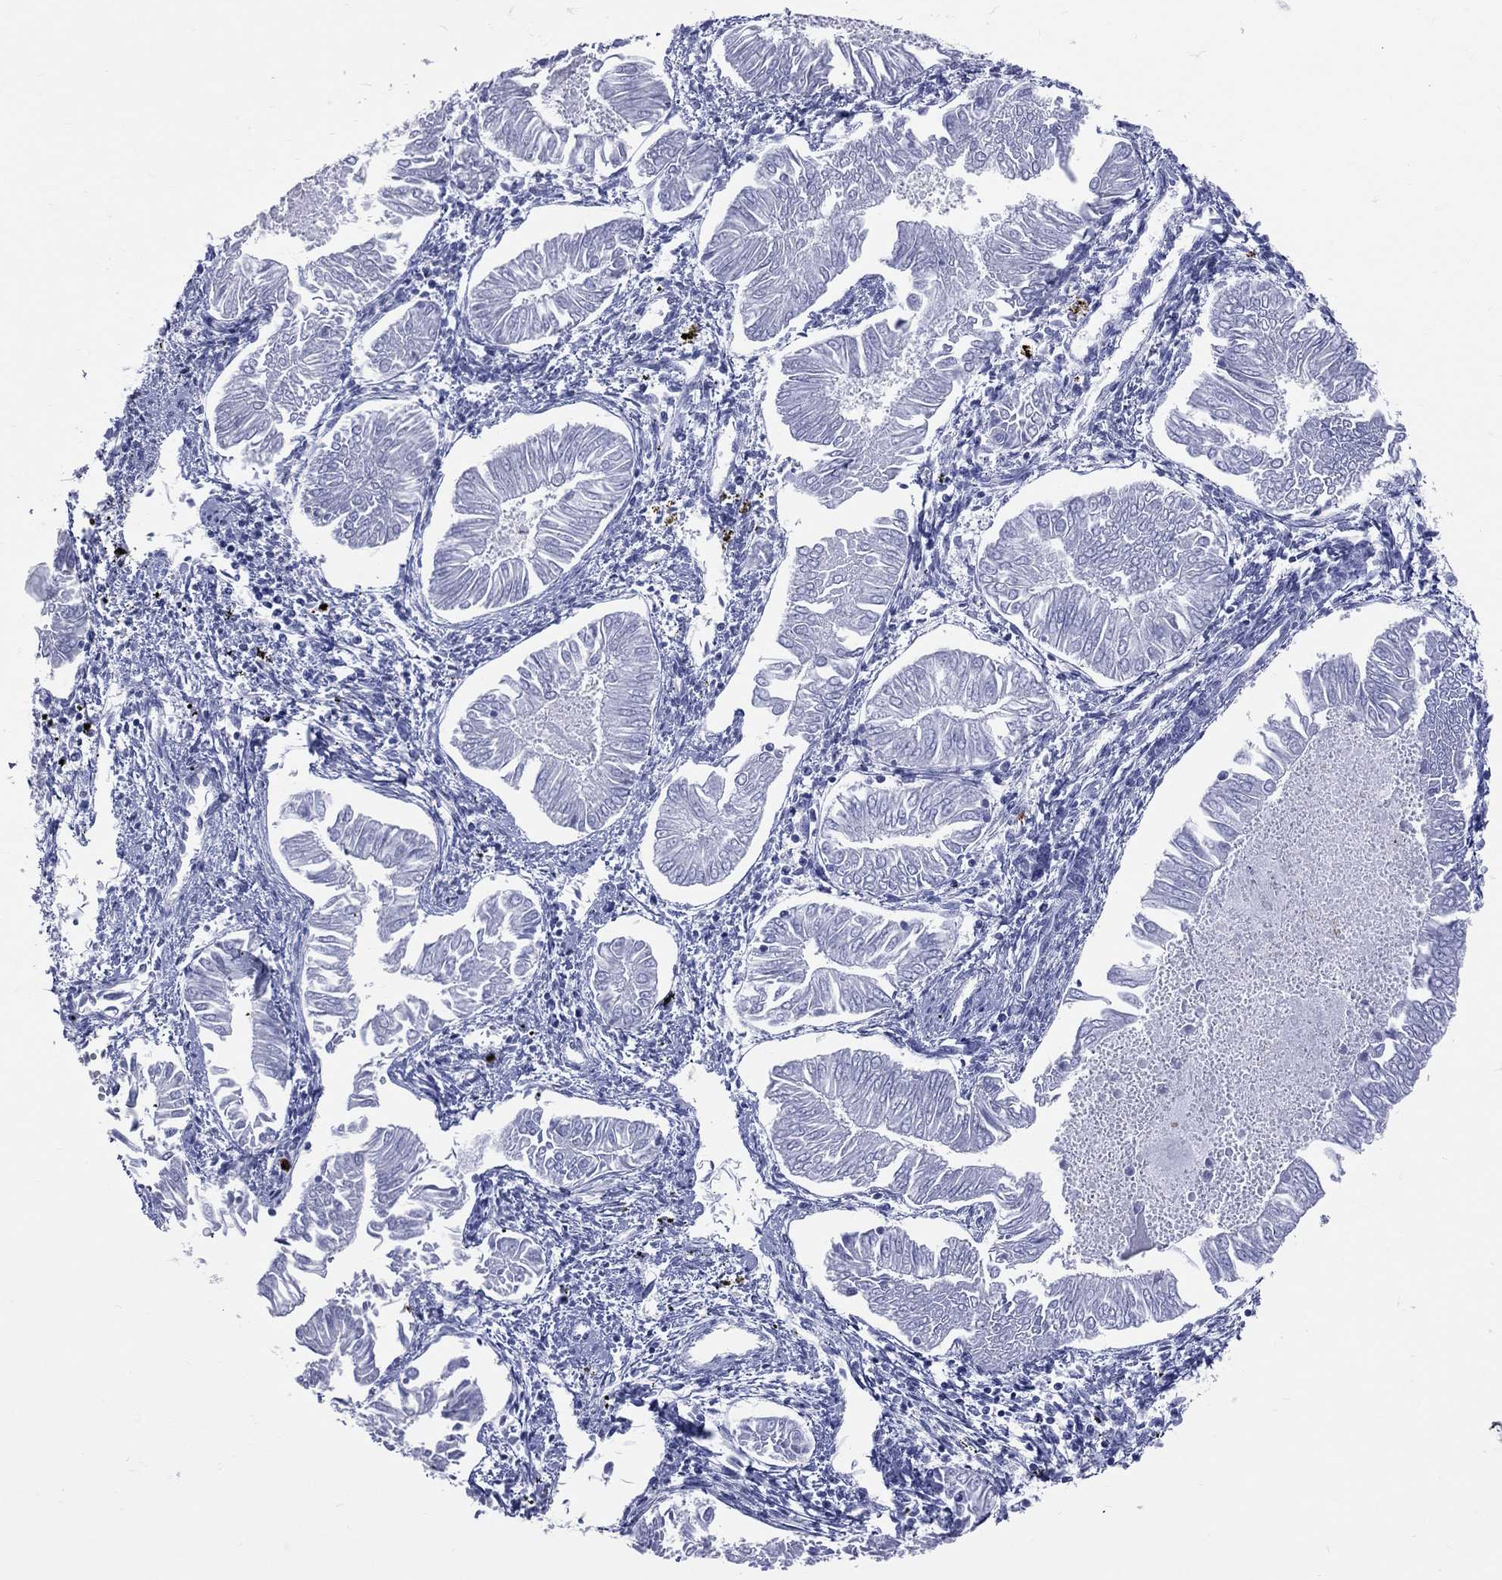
{"staining": {"intensity": "negative", "quantity": "none", "location": "none"}, "tissue": "endometrial cancer", "cell_type": "Tumor cells", "image_type": "cancer", "snomed": [{"axis": "morphology", "description": "Adenocarcinoma, NOS"}, {"axis": "topography", "description": "Endometrium"}], "caption": "The IHC micrograph has no significant expression in tumor cells of endometrial cancer (adenocarcinoma) tissue.", "gene": "PGLYRP1", "patient": {"sex": "female", "age": 53}}